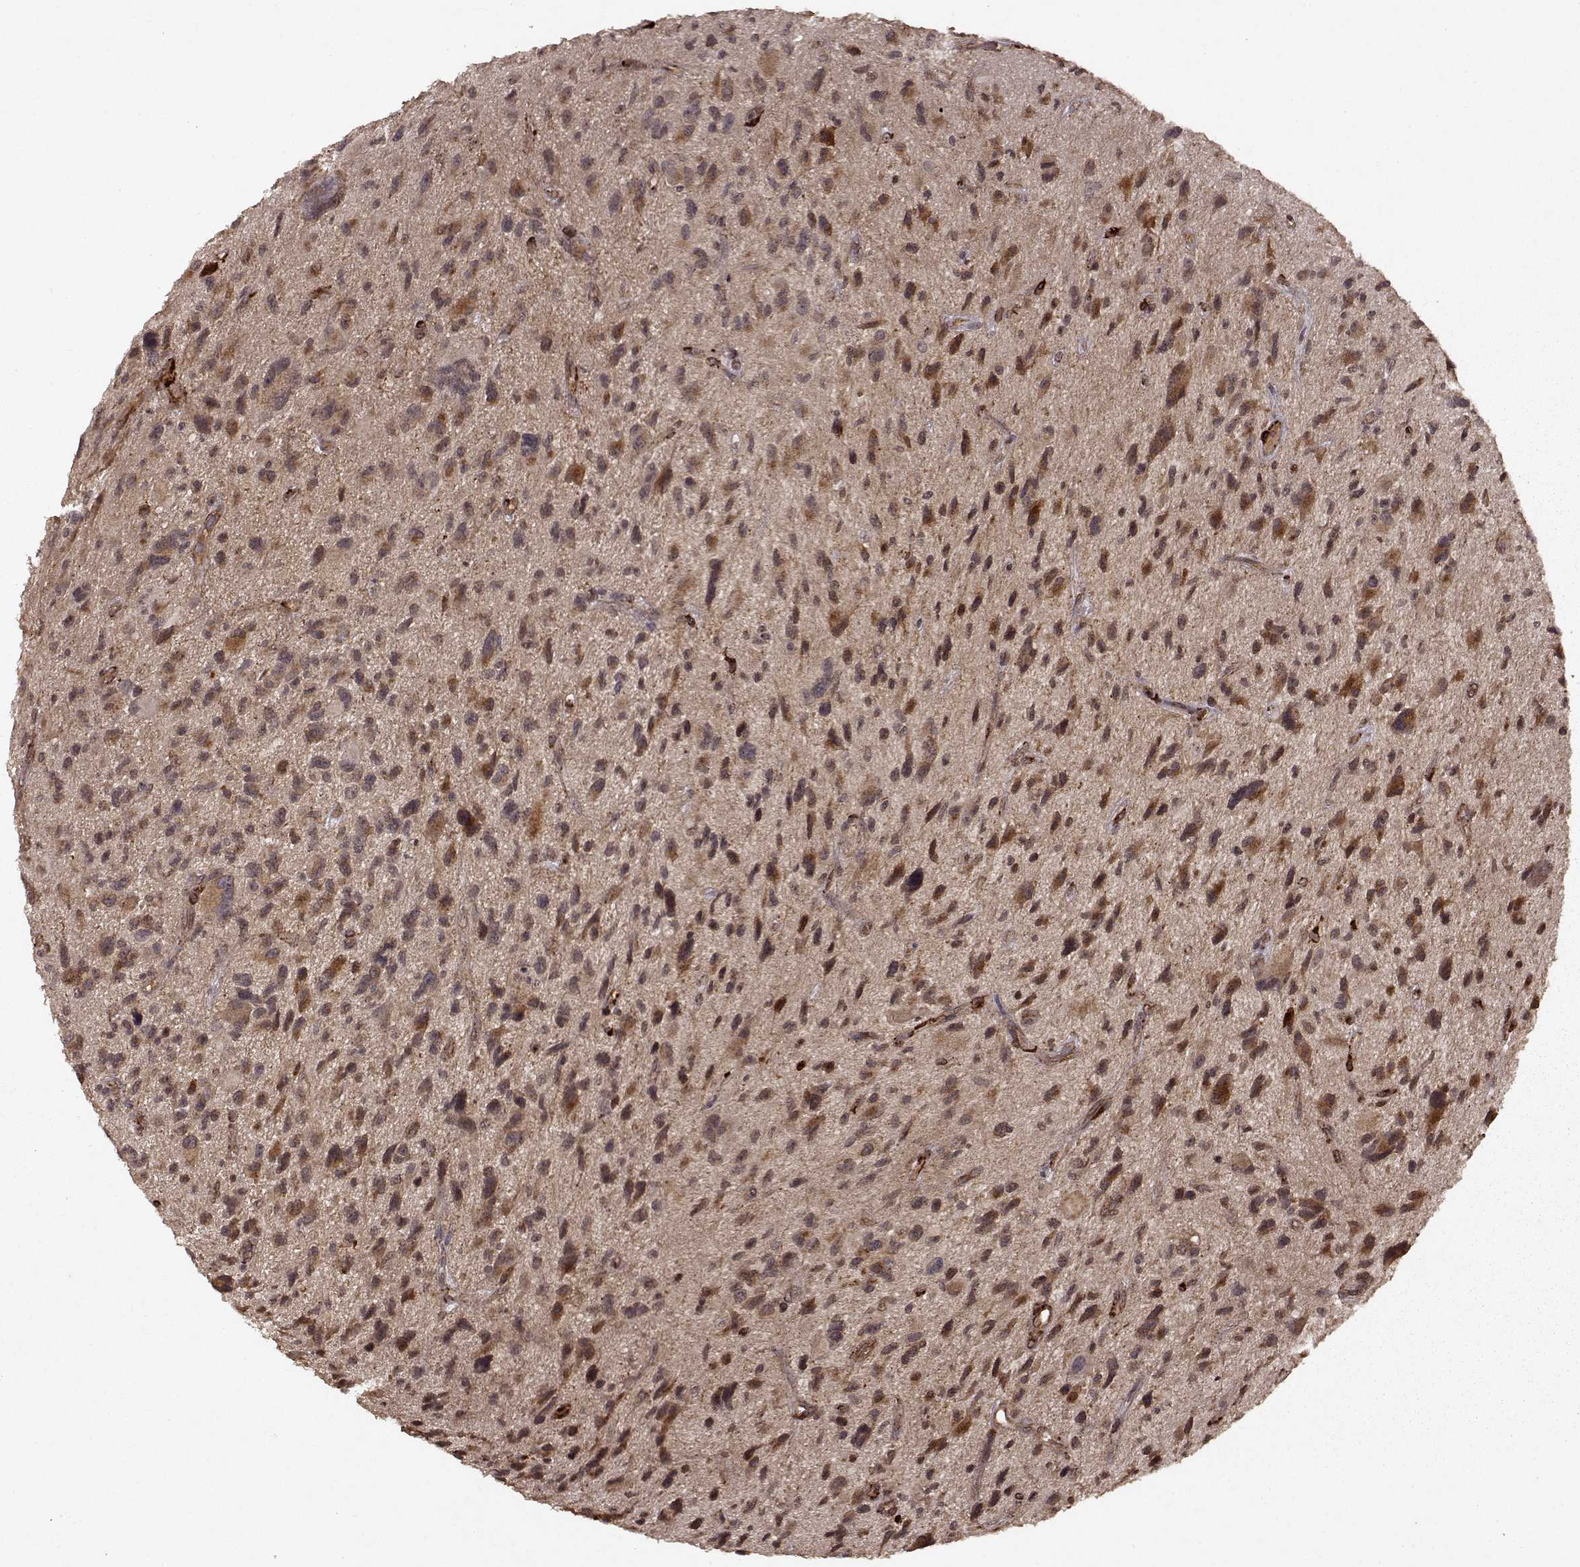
{"staining": {"intensity": "moderate", "quantity": "<25%", "location": "cytoplasmic/membranous"}, "tissue": "glioma", "cell_type": "Tumor cells", "image_type": "cancer", "snomed": [{"axis": "morphology", "description": "Glioma, malignant, NOS"}, {"axis": "morphology", "description": "Glioma, malignant, High grade"}, {"axis": "topography", "description": "Brain"}], "caption": "Immunohistochemistry (DAB) staining of glioma shows moderate cytoplasmic/membranous protein expression in approximately <25% of tumor cells.", "gene": "FSTL1", "patient": {"sex": "female", "age": 71}}